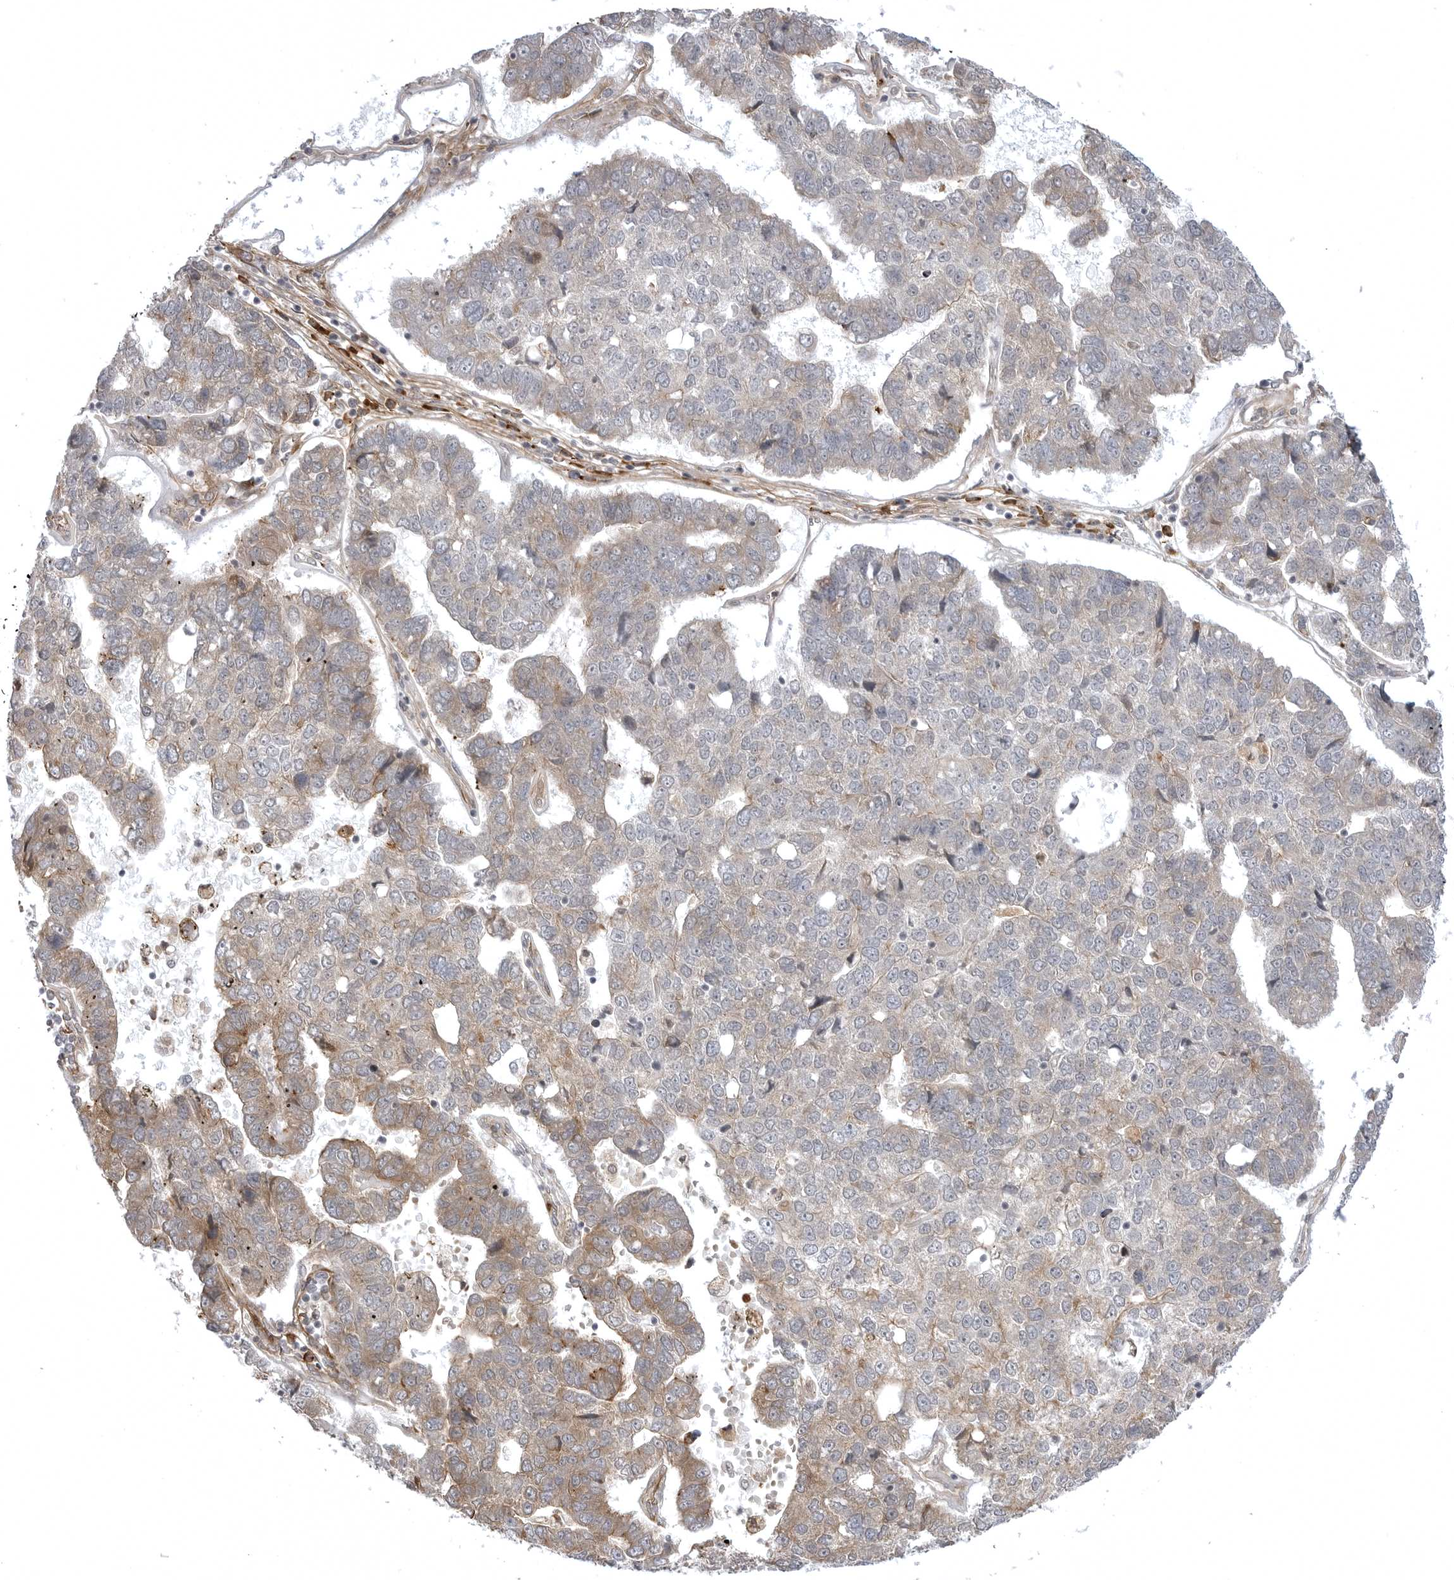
{"staining": {"intensity": "moderate", "quantity": "25%-75%", "location": "cytoplasmic/membranous"}, "tissue": "pancreatic cancer", "cell_type": "Tumor cells", "image_type": "cancer", "snomed": [{"axis": "morphology", "description": "Adenocarcinoma, NOS"}, {"axis": "topography", "description": "Pancreas"}], "caption": "Moderate cytoplasmic/membranous positivity is appreciated in about 25%-75% of tumor cells in pancreatic cancer.", "gene": "ARL5A", "patient": {"sex": "female", "age": 61}}